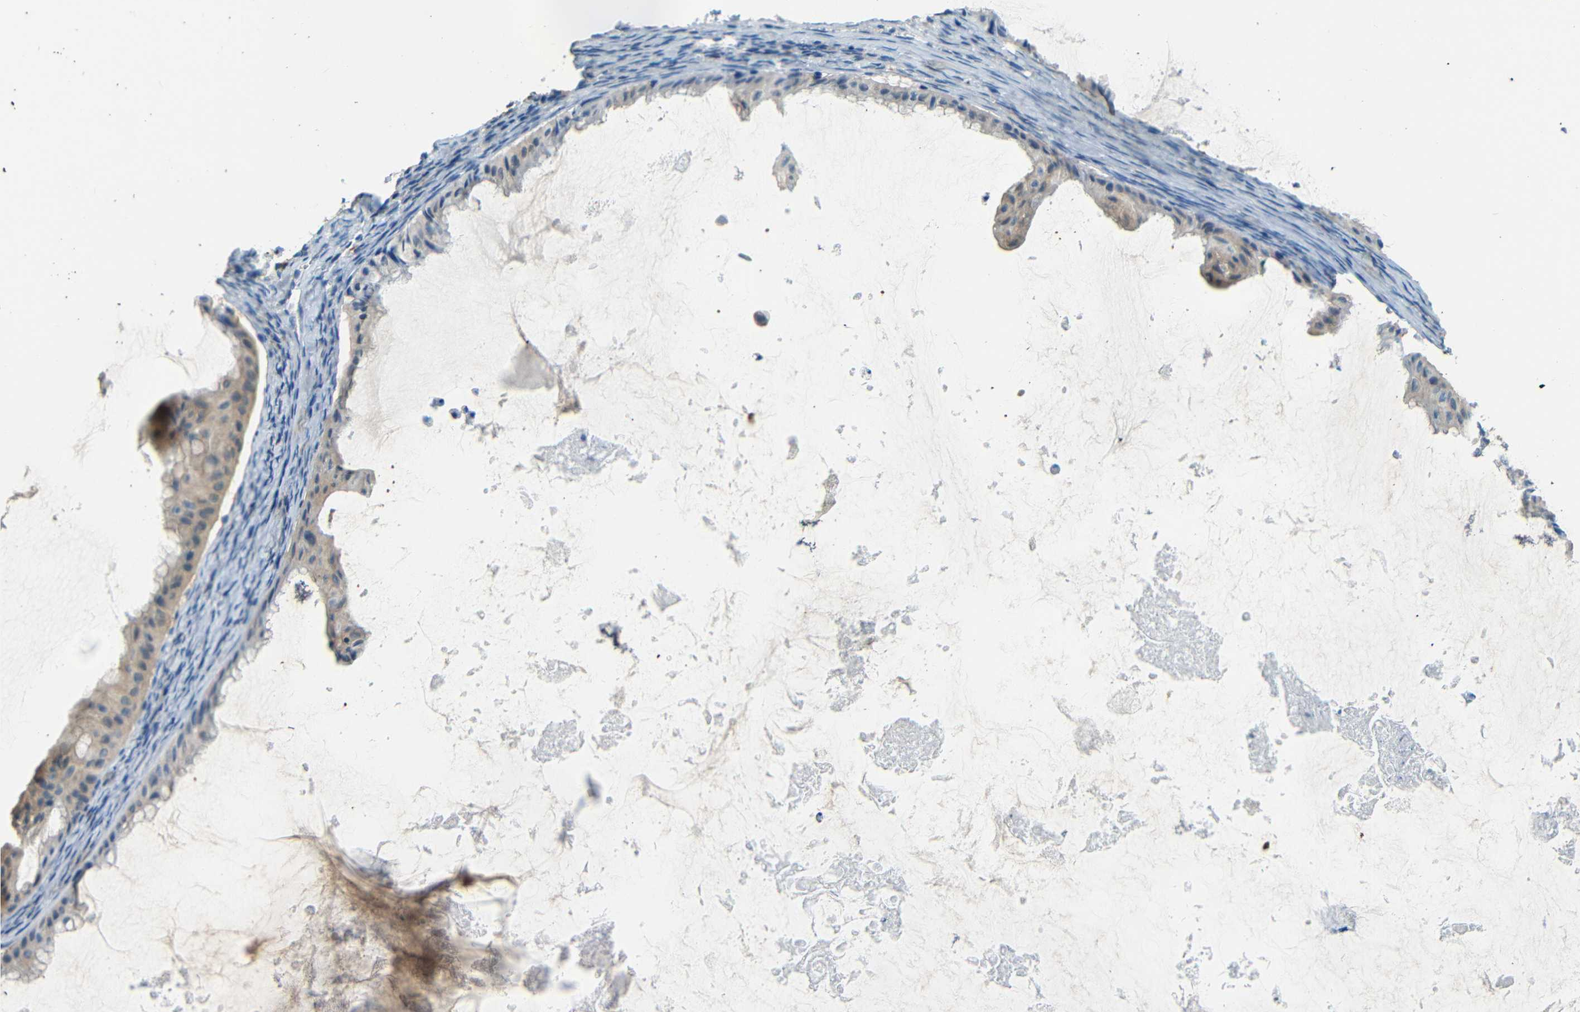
{"staining": {"intensity": "weak", "quantity": "25%-75%", "location": "cytoplasmic/membranous"}, "tissue": "ovarian cancer", "cell_type": "Tumor cells", "image_type": "cancer", "snomed": [{"axis": "morphology", "description": "Cystadenocarcinoma, mucinous, NOS"}, {"axis": "topography", "description": "Ovary"}], "caption": "This photomicrograph exhibits ovarian cancer stained with IHC to label a protein in brown. The cytoplasmic/membranous of tumor cells show weak positivity for the protein. Nuclei are counter-stained blue.", "gene": "ZMAT1", "patient": {"sex": "female", "age": 61}}